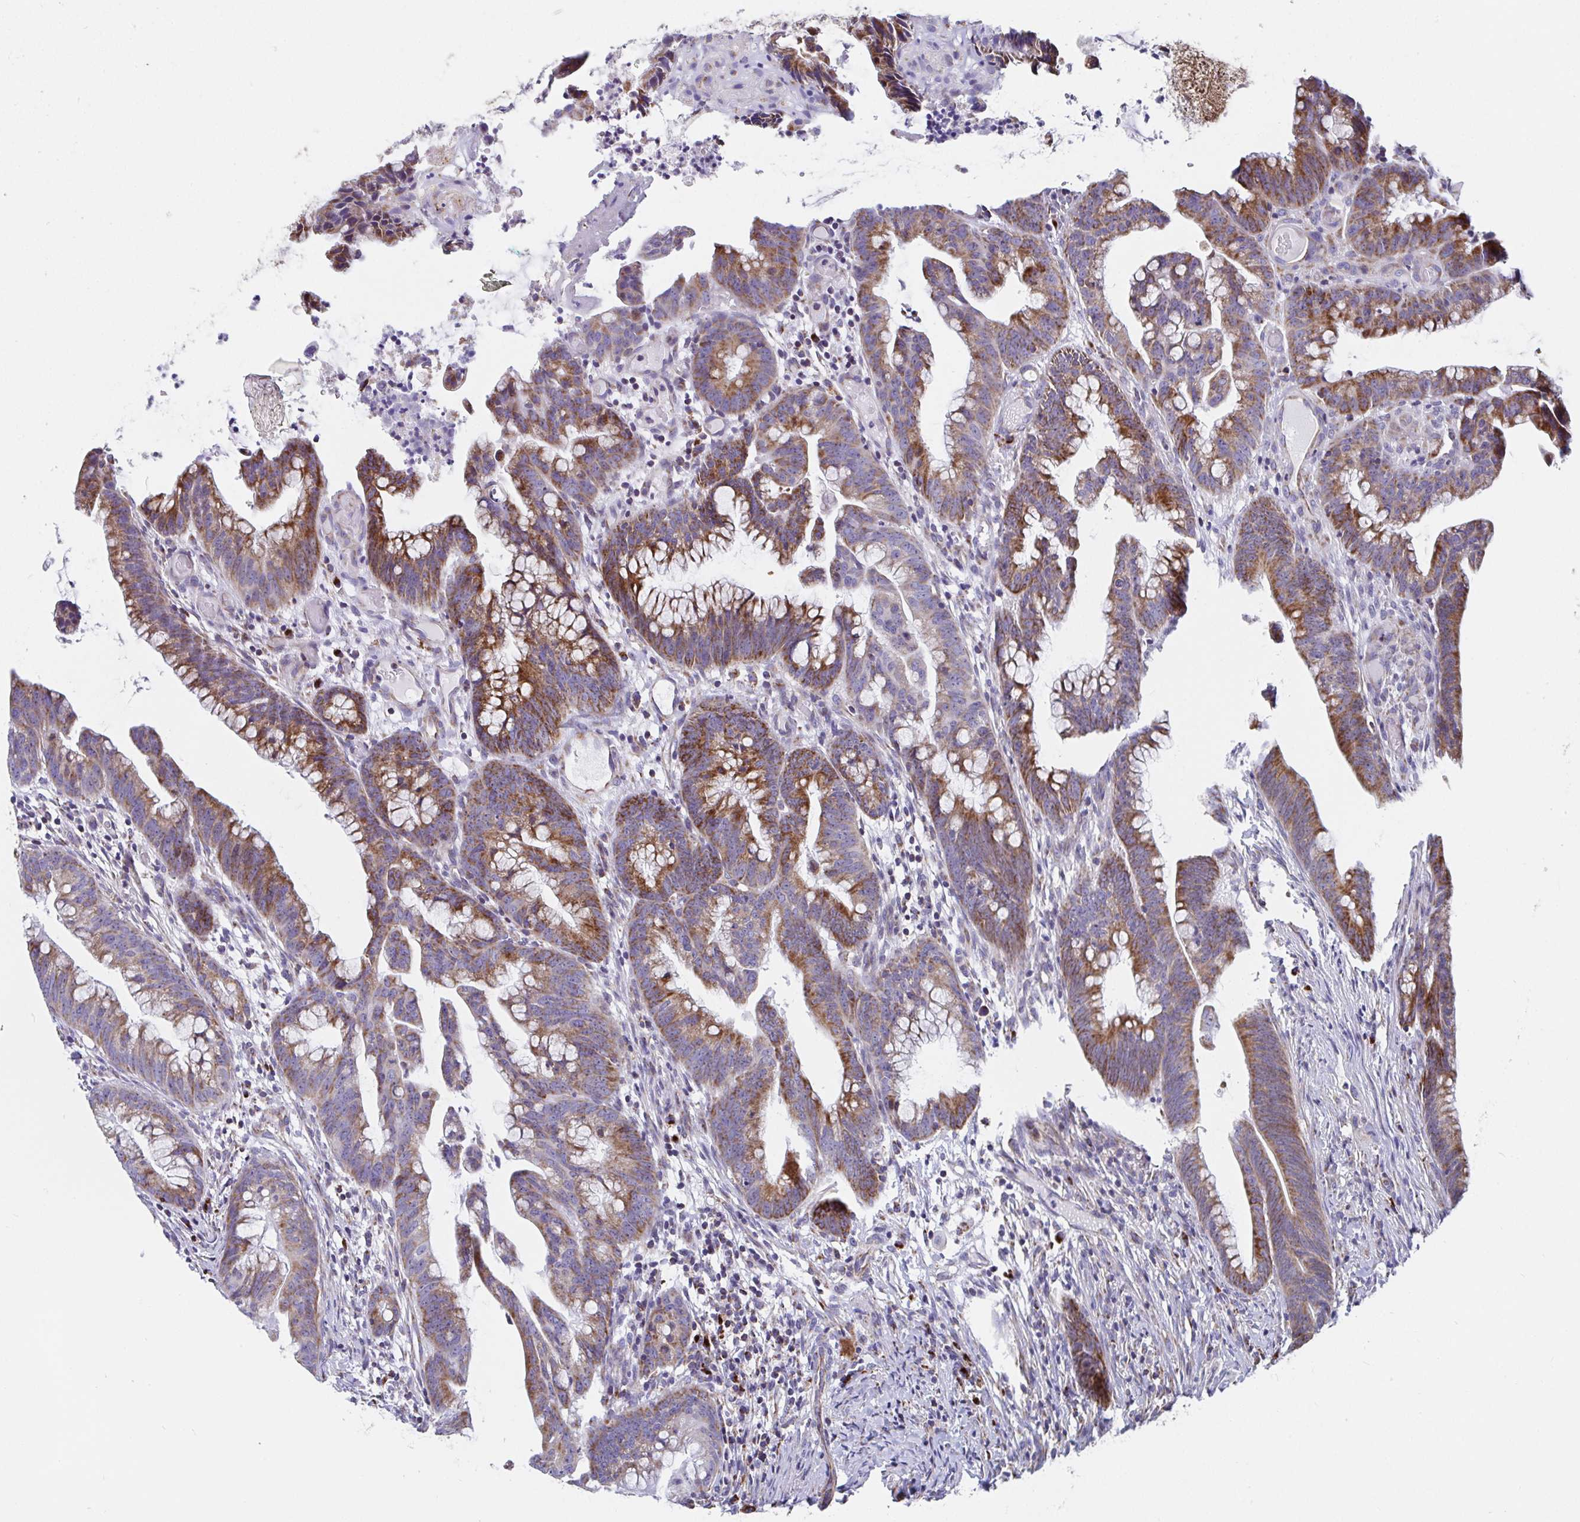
{"staining": {"intensity": "moderate", "quantity": ">75%", "location": "cytoplasmic/membranous"}, "tissue": "colorectal cancer", "cell_type": "Tumor cells", "image_type": "cancer", "snomed": [{"axis": "morphology", "description": "Adenocarcinoma, NOS"}, {"axis": "topography", "description": "Colon"}], "caption": "The image displays staining of colorectal adenocarcinoma, revealing moderate cytoplasmic/membranous protein expression (brown color) within tumor cells. Immunohistochemistry stains the protein in brown and the nuclei are stained blue.", "gene": "ATP5MJ", "patient": {"sex": "male", "age": 62}}